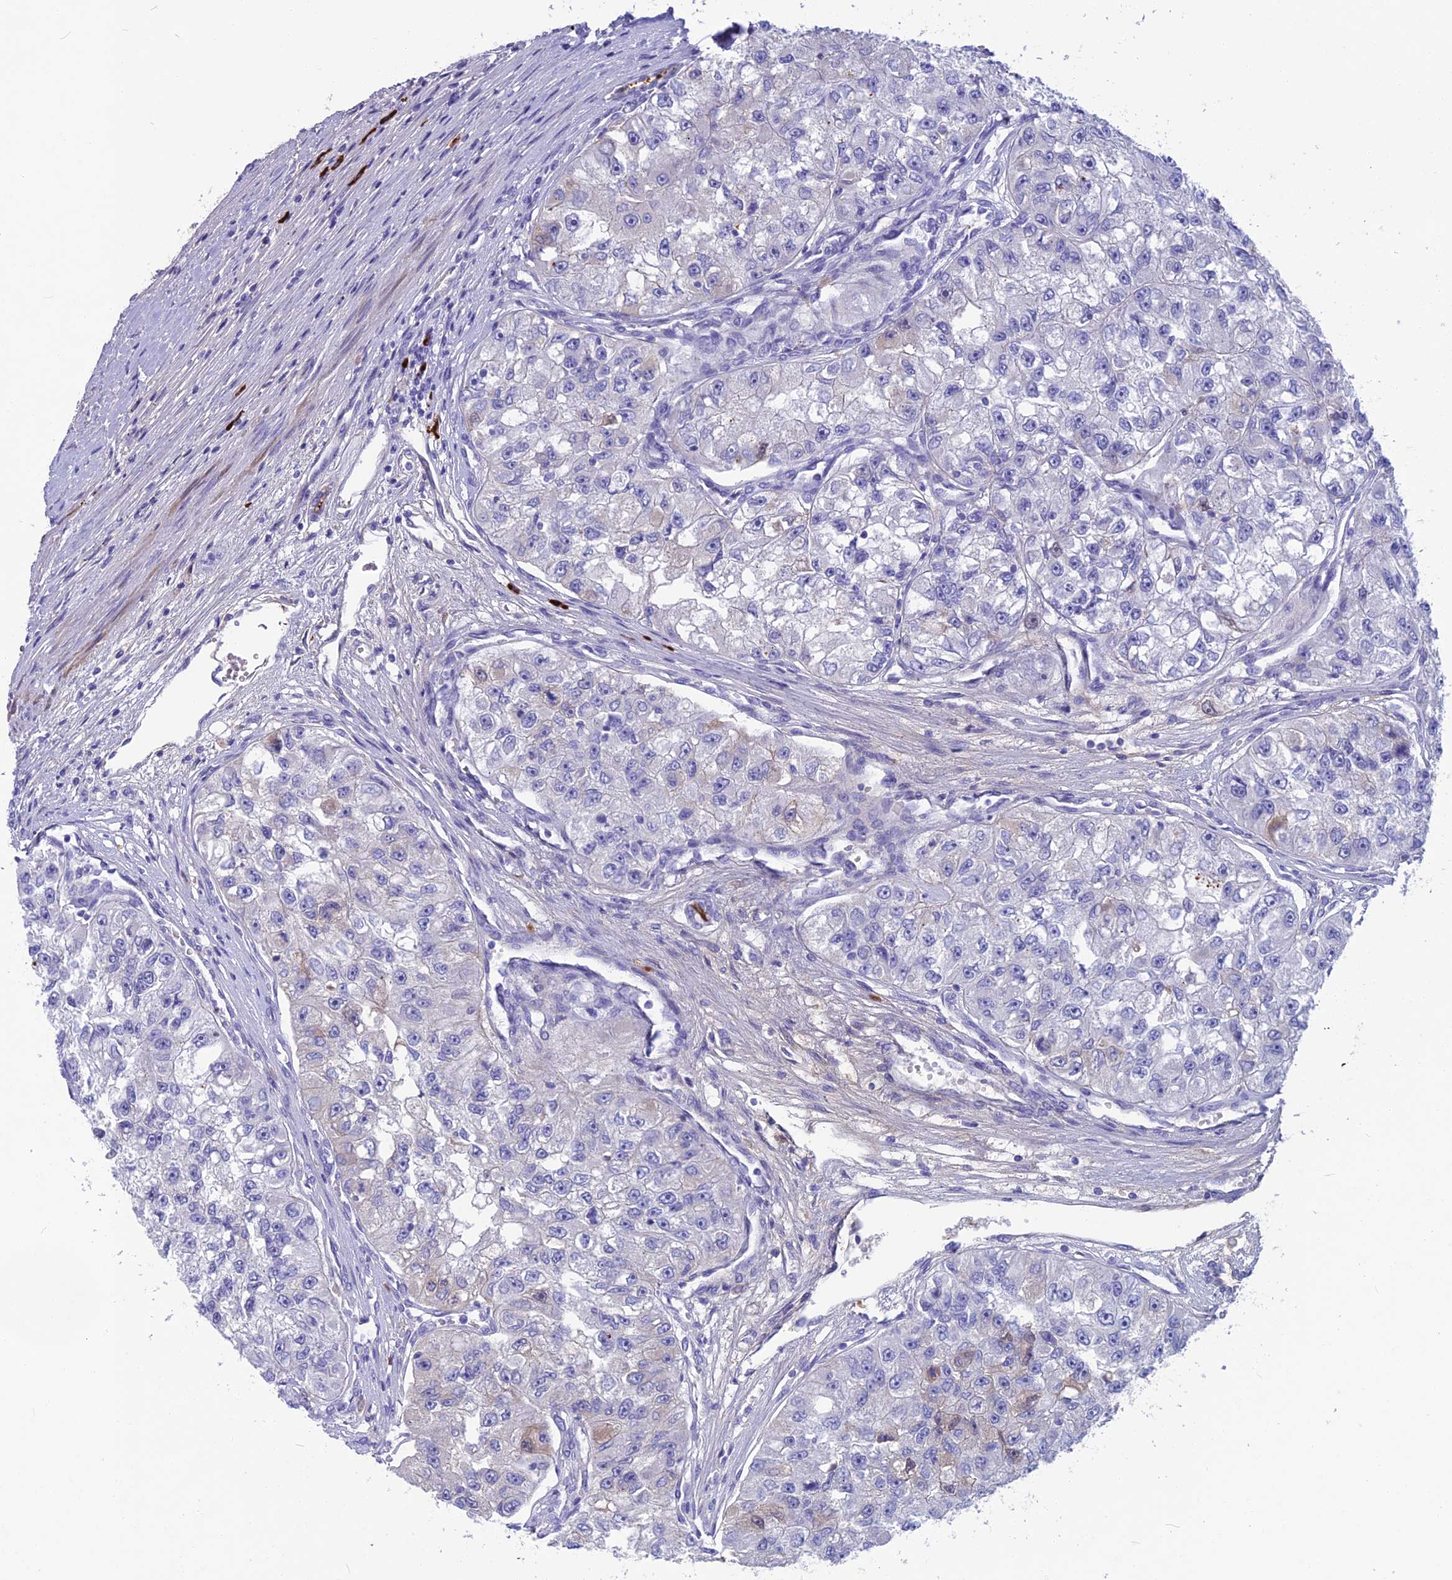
{"staining": {"intensity": "negative", "quantity": "none", "location": "none"}, "tissue": "renal cancer", "cell_type": "Tumor cells", "image_type": "cancer", "snomed": [{"axis": "morphology", "description": "Adenocarcinoma, NOS"}, {"axis": "topography", "description": "Kidney"}], "caption": "An IHC photomicrograph of adenocarcinoma (renal) is shown. There is no staining in tumor cells of adenocarcinoma (renal). (Brightfield microscopy of DAB (3,3'-diaminobenzidine) IHC at high magnification).", "gene": "SNAP91", "patient": {"sex": "male", "age": 63}}